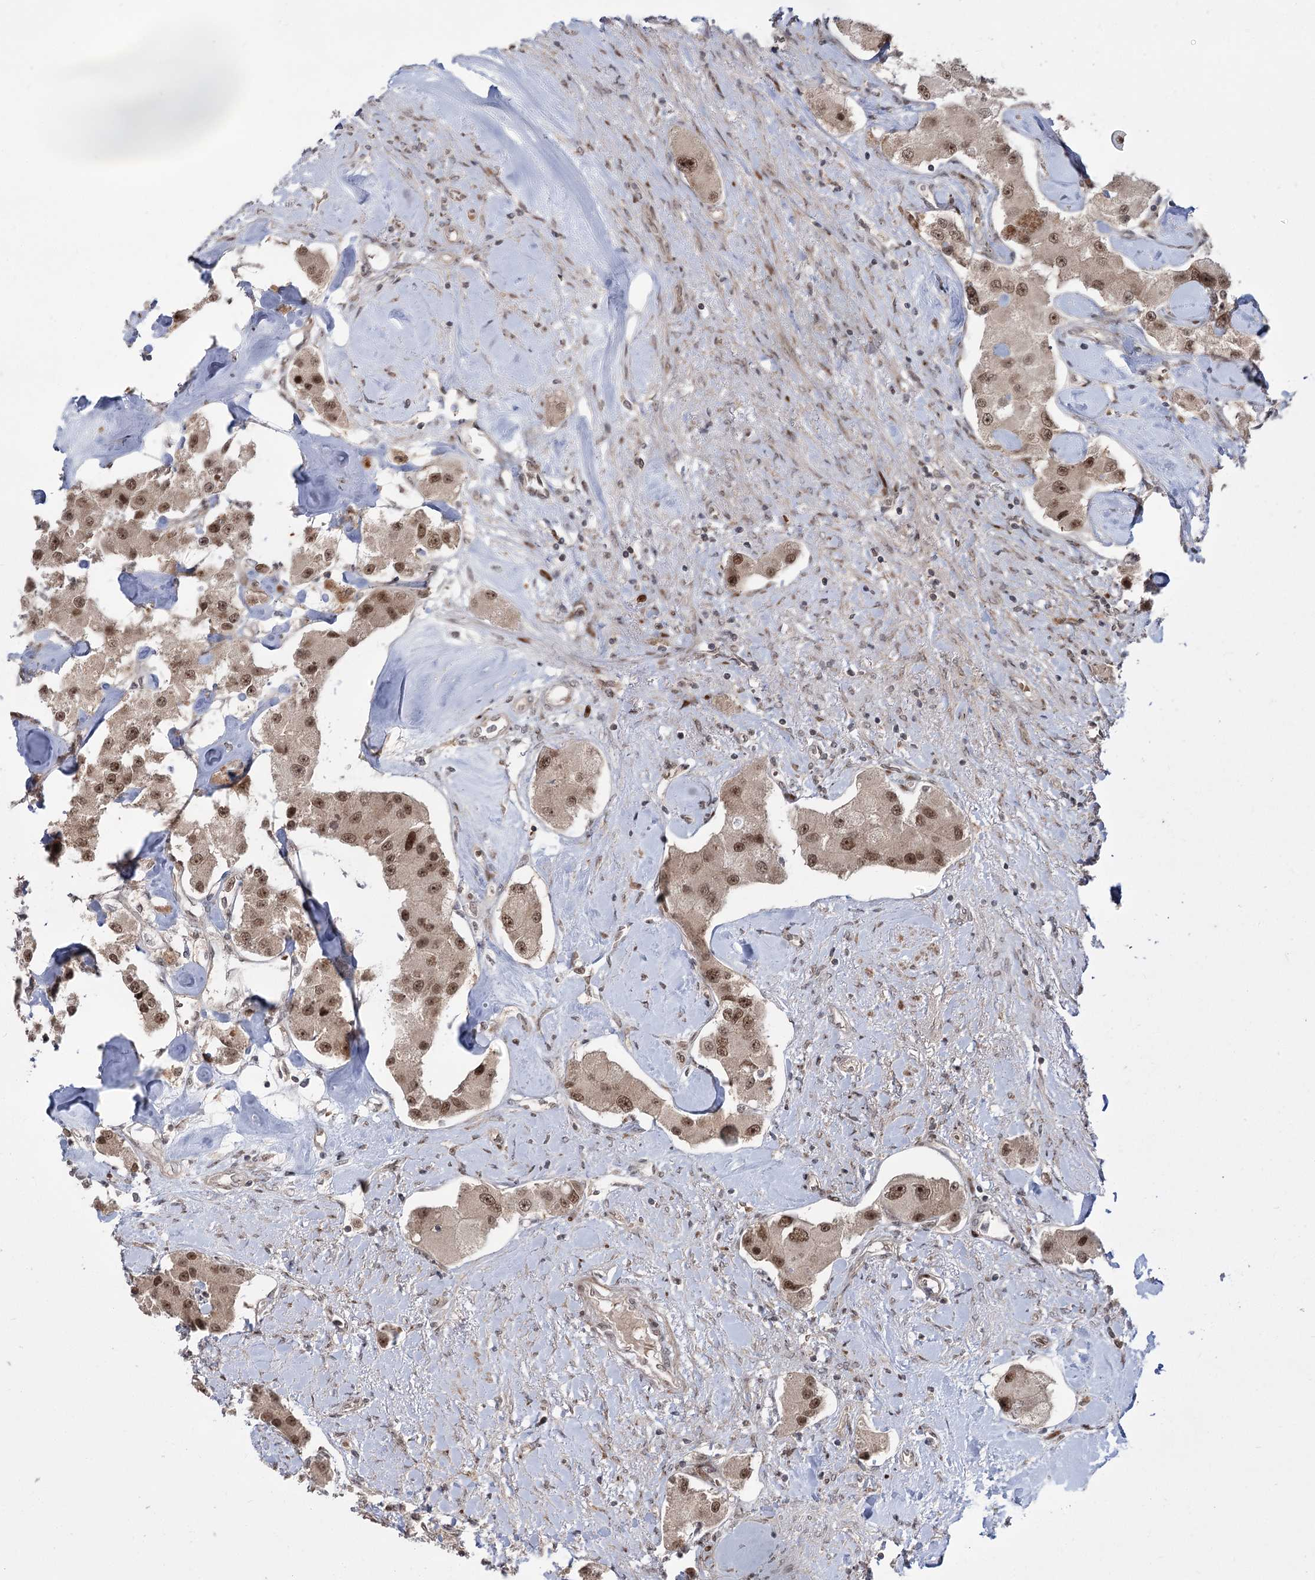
{"staining": {"intensity": "moderate", "quantity": ">75%", "location": "nuclear"}, "tissue": "carcinoid", "cell_type": "Tumor cells", "image_type": "cancer", "snomed": [{"axis": "morphology", "description": "Carcinoid, malignant, NOS"}, {"axis": "topography", "description": "Pancreas"}], "caption": "This histopathology image displays malignant carcinoid stained with IHC to label a protein in brown. The nuclear of tumor cells show moderate positivity for the protein. Nuclei are counter-stained blue.", "gene": "HELQ", "patient": {"sex": "male", "age": 41}}